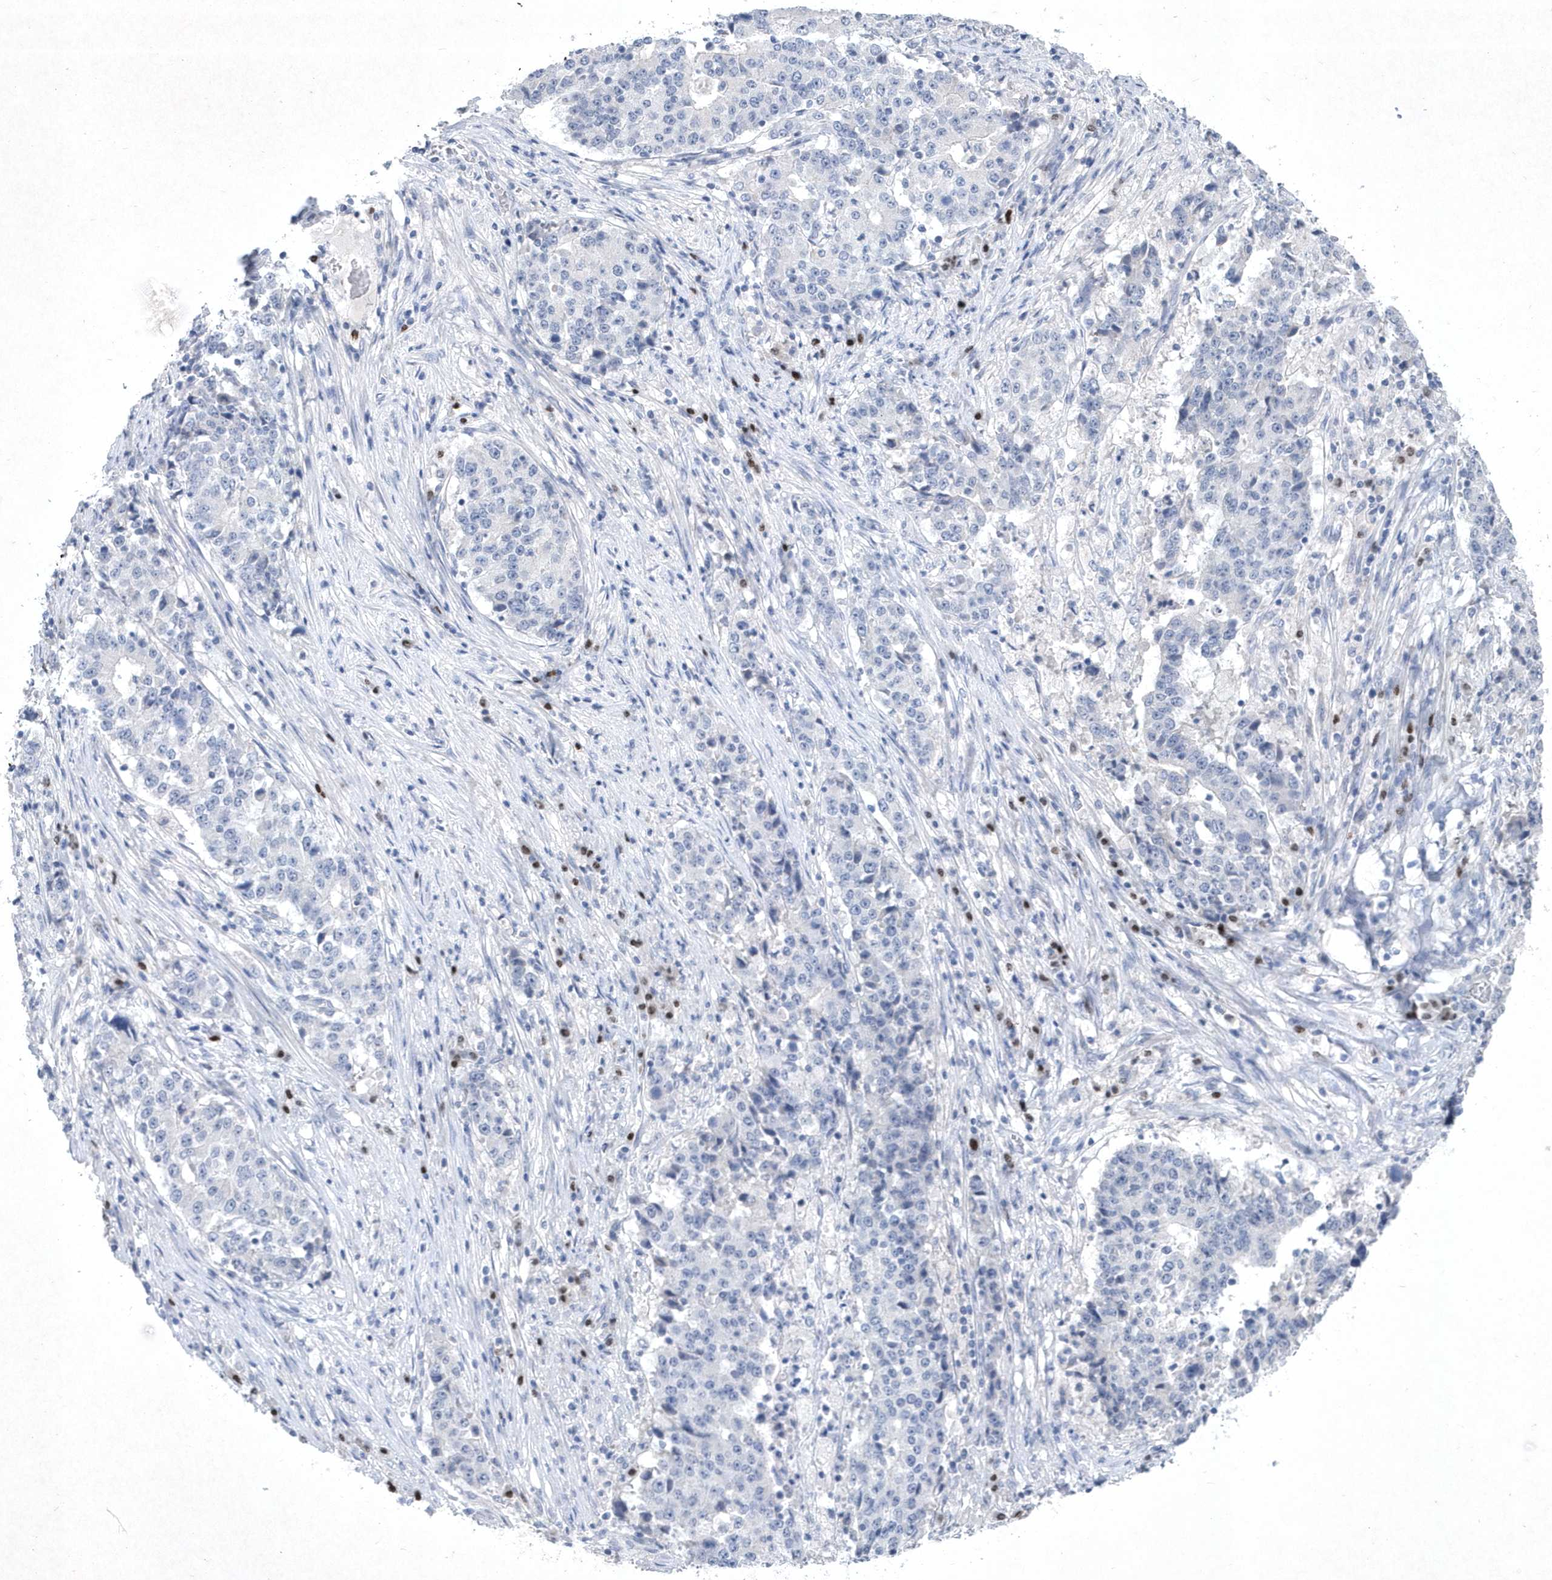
{"staining": {"intensity": "negative", "quantity": "none", "location": "none"}, "tissue": "stomach cancer", "cell_type": "Tumor cells", "image_type": "cancer", "snomed": [{"axis": "morphology", "description": "Adenocarcinoma, NOS"}, {"axis": "topography", "description": "Stomach"}], "caption": "Tumor cells are negative for brown protein staining in stomach cancer.", "gene": "BHLHA15", "patient": {"sex": "male", "age": 59}}